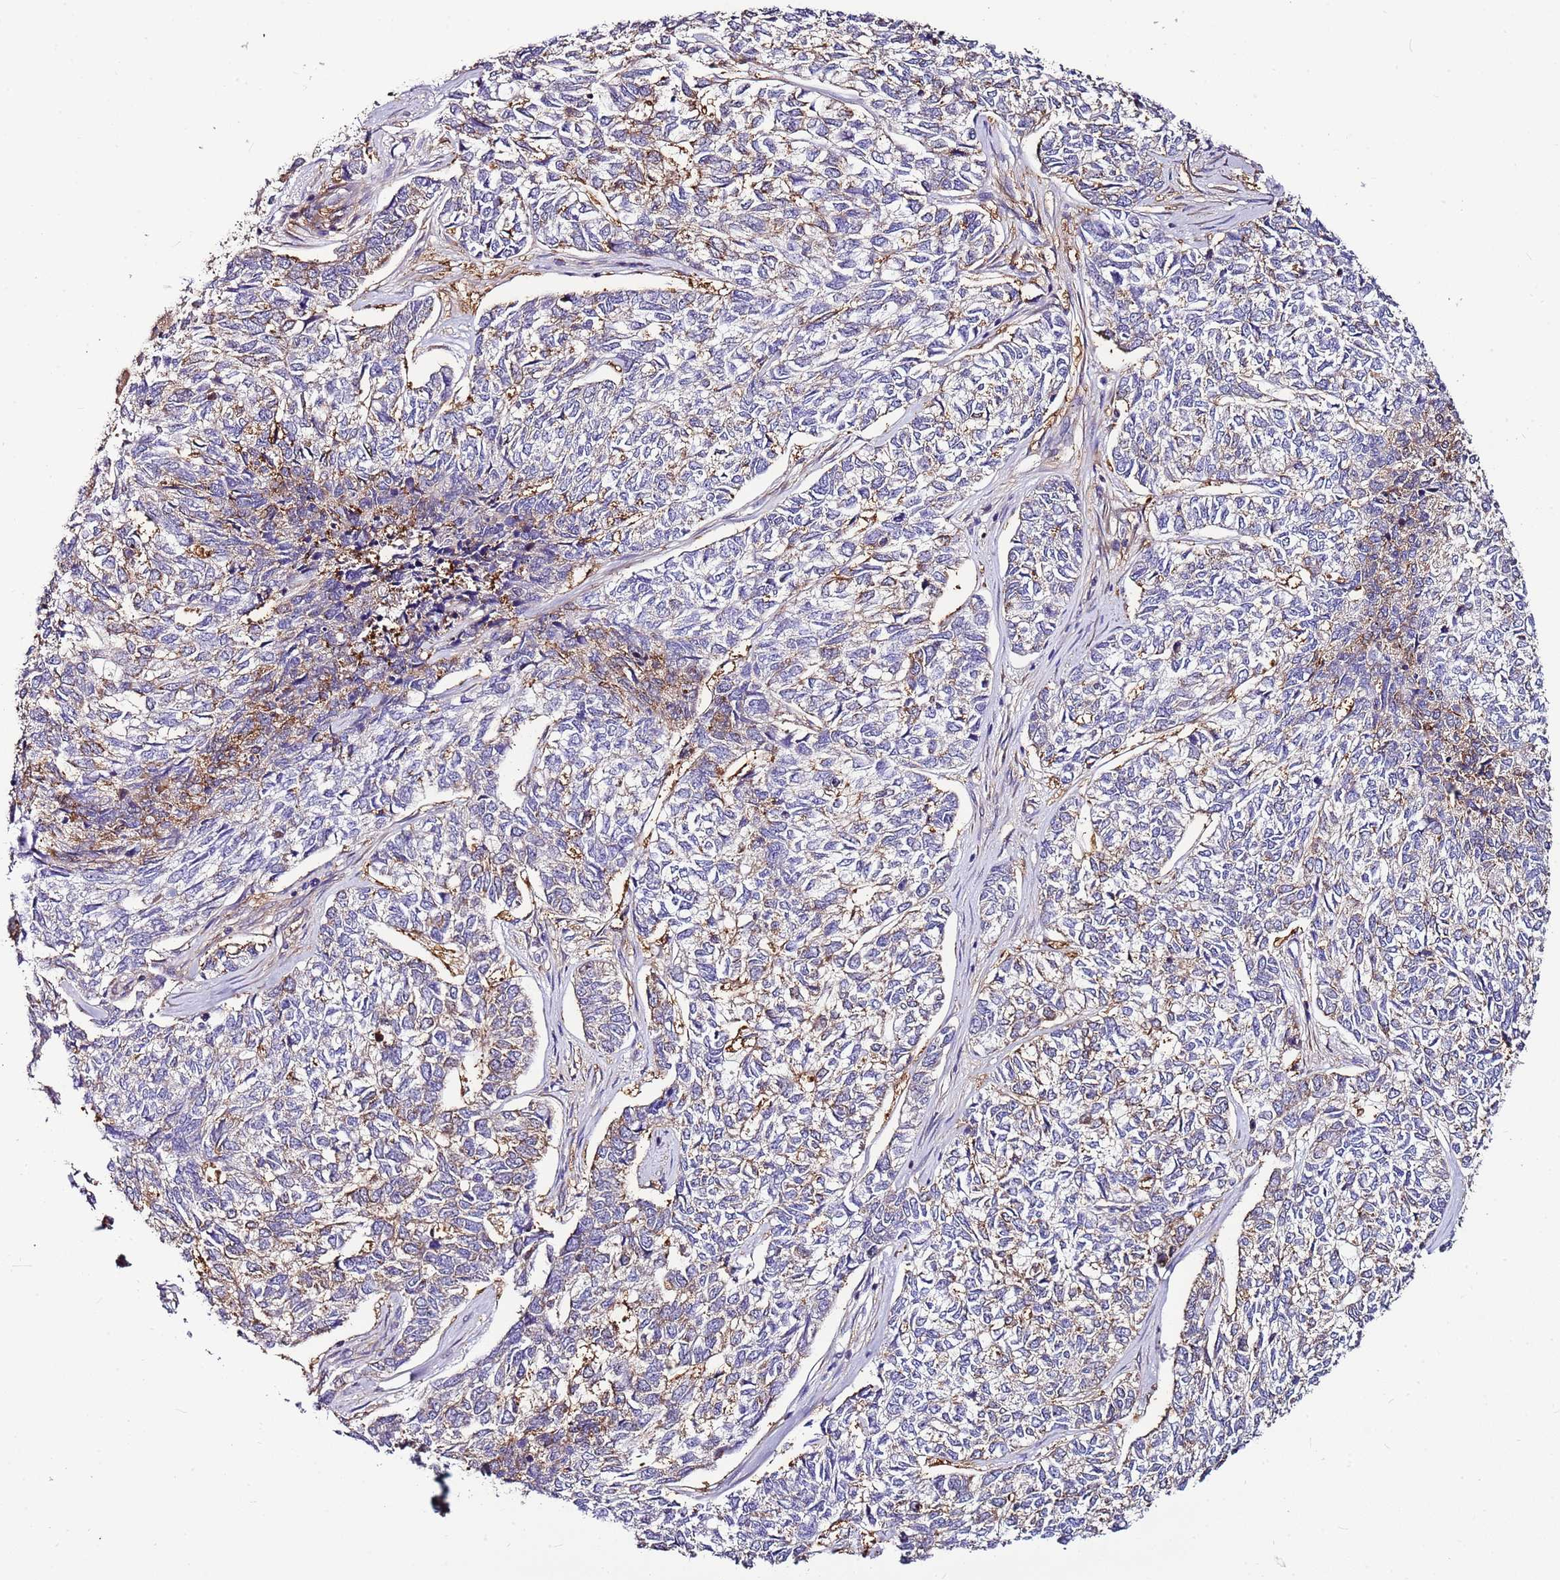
{"staining": {"intensity": "moderate", "quantity": "<25%", "location": "cytoplasmic/membranous"}, "tissue": "skin cancer", "cell_type": "Tumor cells", "image_type": "cancer", "snomed": [{"axis": "morphology", "description": "Basal cell carcinoma"}, {"axis": "topography", "description": "Skin"}], "caption": "DAB immunohistochemical staining of skin basal cell carcinoma demonstrates moderate cytoplasmic/membranous protein staining in approximately <25% of tumor cells.", "gene": "ATXN2L", "patient": {"sex": "female", "age": 65}}